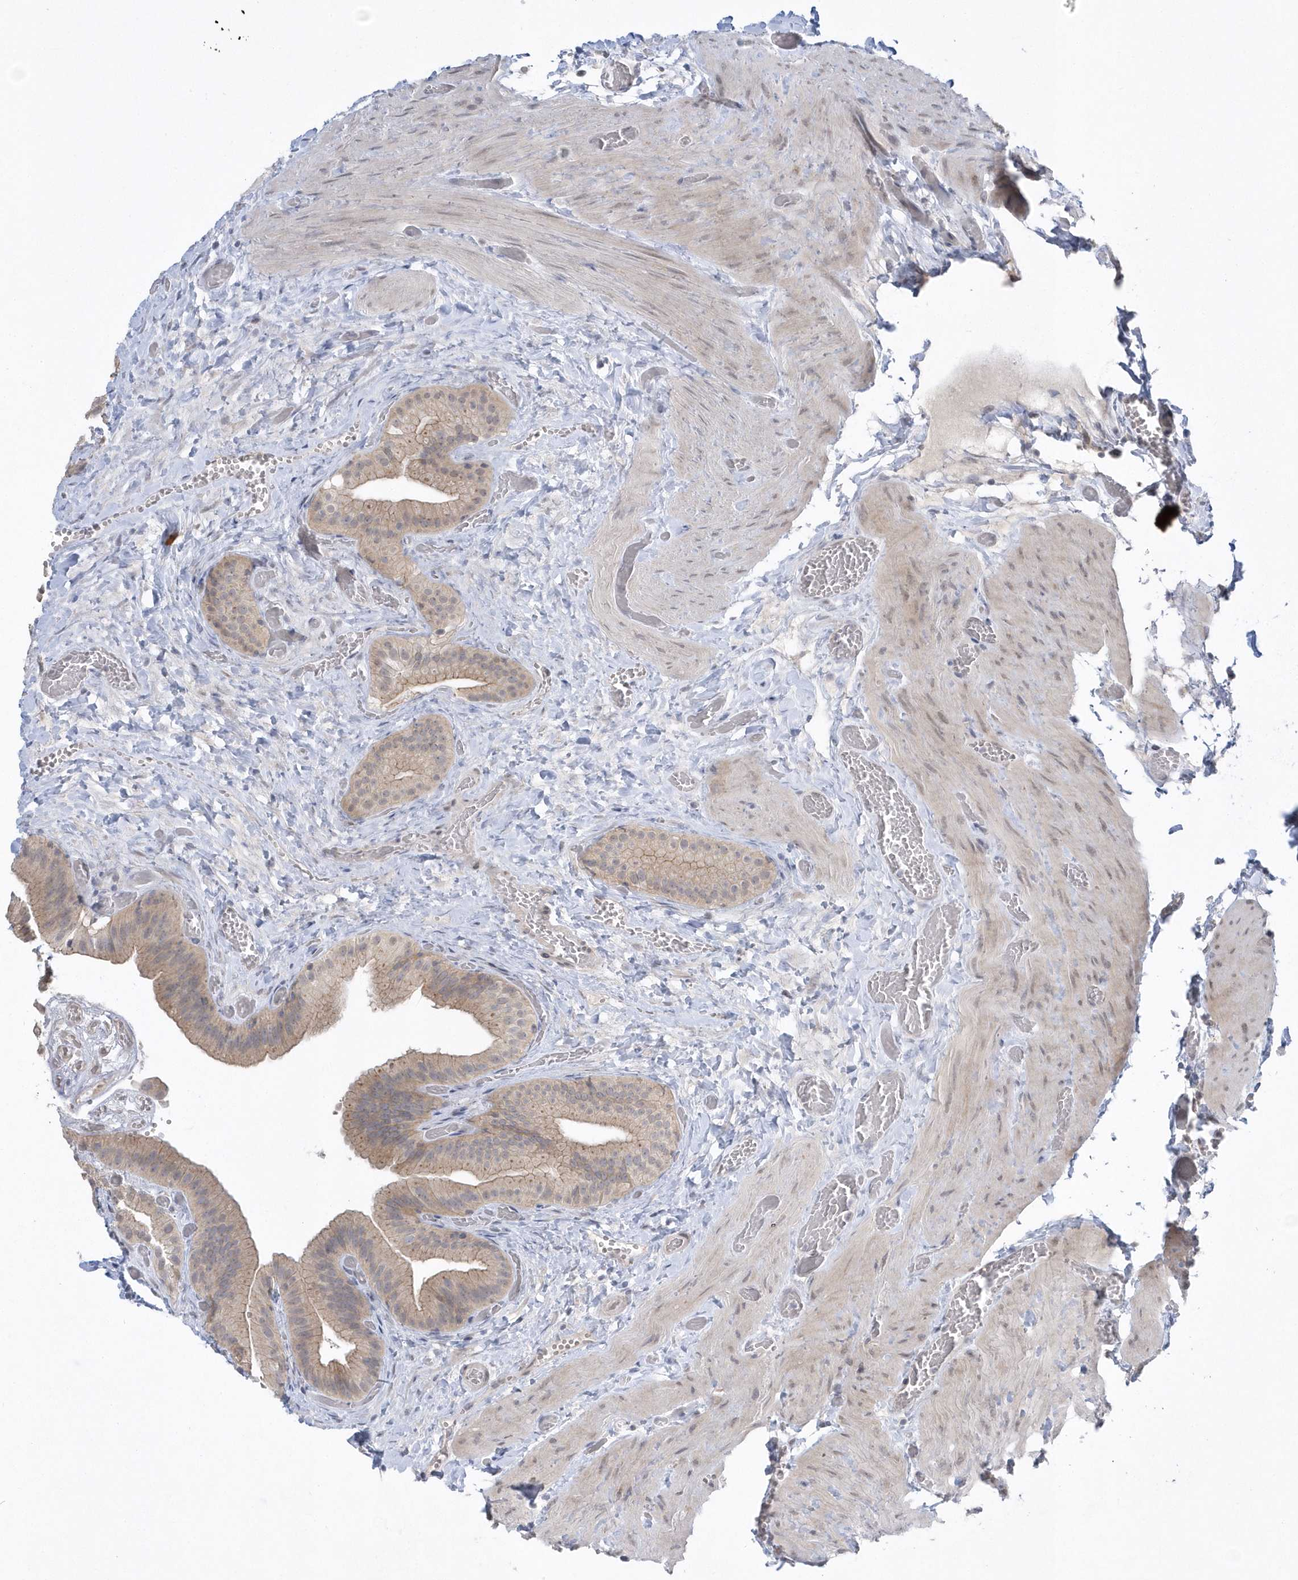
{"staining": {"intensity": "weak", "quantity": ">75%", "location": "cytoplasmic/membranous"}, "tissue": "gallbladder", "cell_type": "Glandular cells", "image_type": "normal", "snomed": [{"axis": "morphology", "description": "Normal tissue, NOS"}, {"axis": "topography", "description": "Gallbladder"}], "caption": "Immunohistochemical staining of benign gallbladder reveals weak cytoplasmic/membranous protein expression in about >75% of glandular cells. The protein of interest is stained brown, and the nuclei are stained in blue (DAB (3,3'-diaminobenzidine) IHC with brightfield microscopy, high magnification).", "gene": "ZC3H12D", "patient": {"sex": "female", "age": 64}}